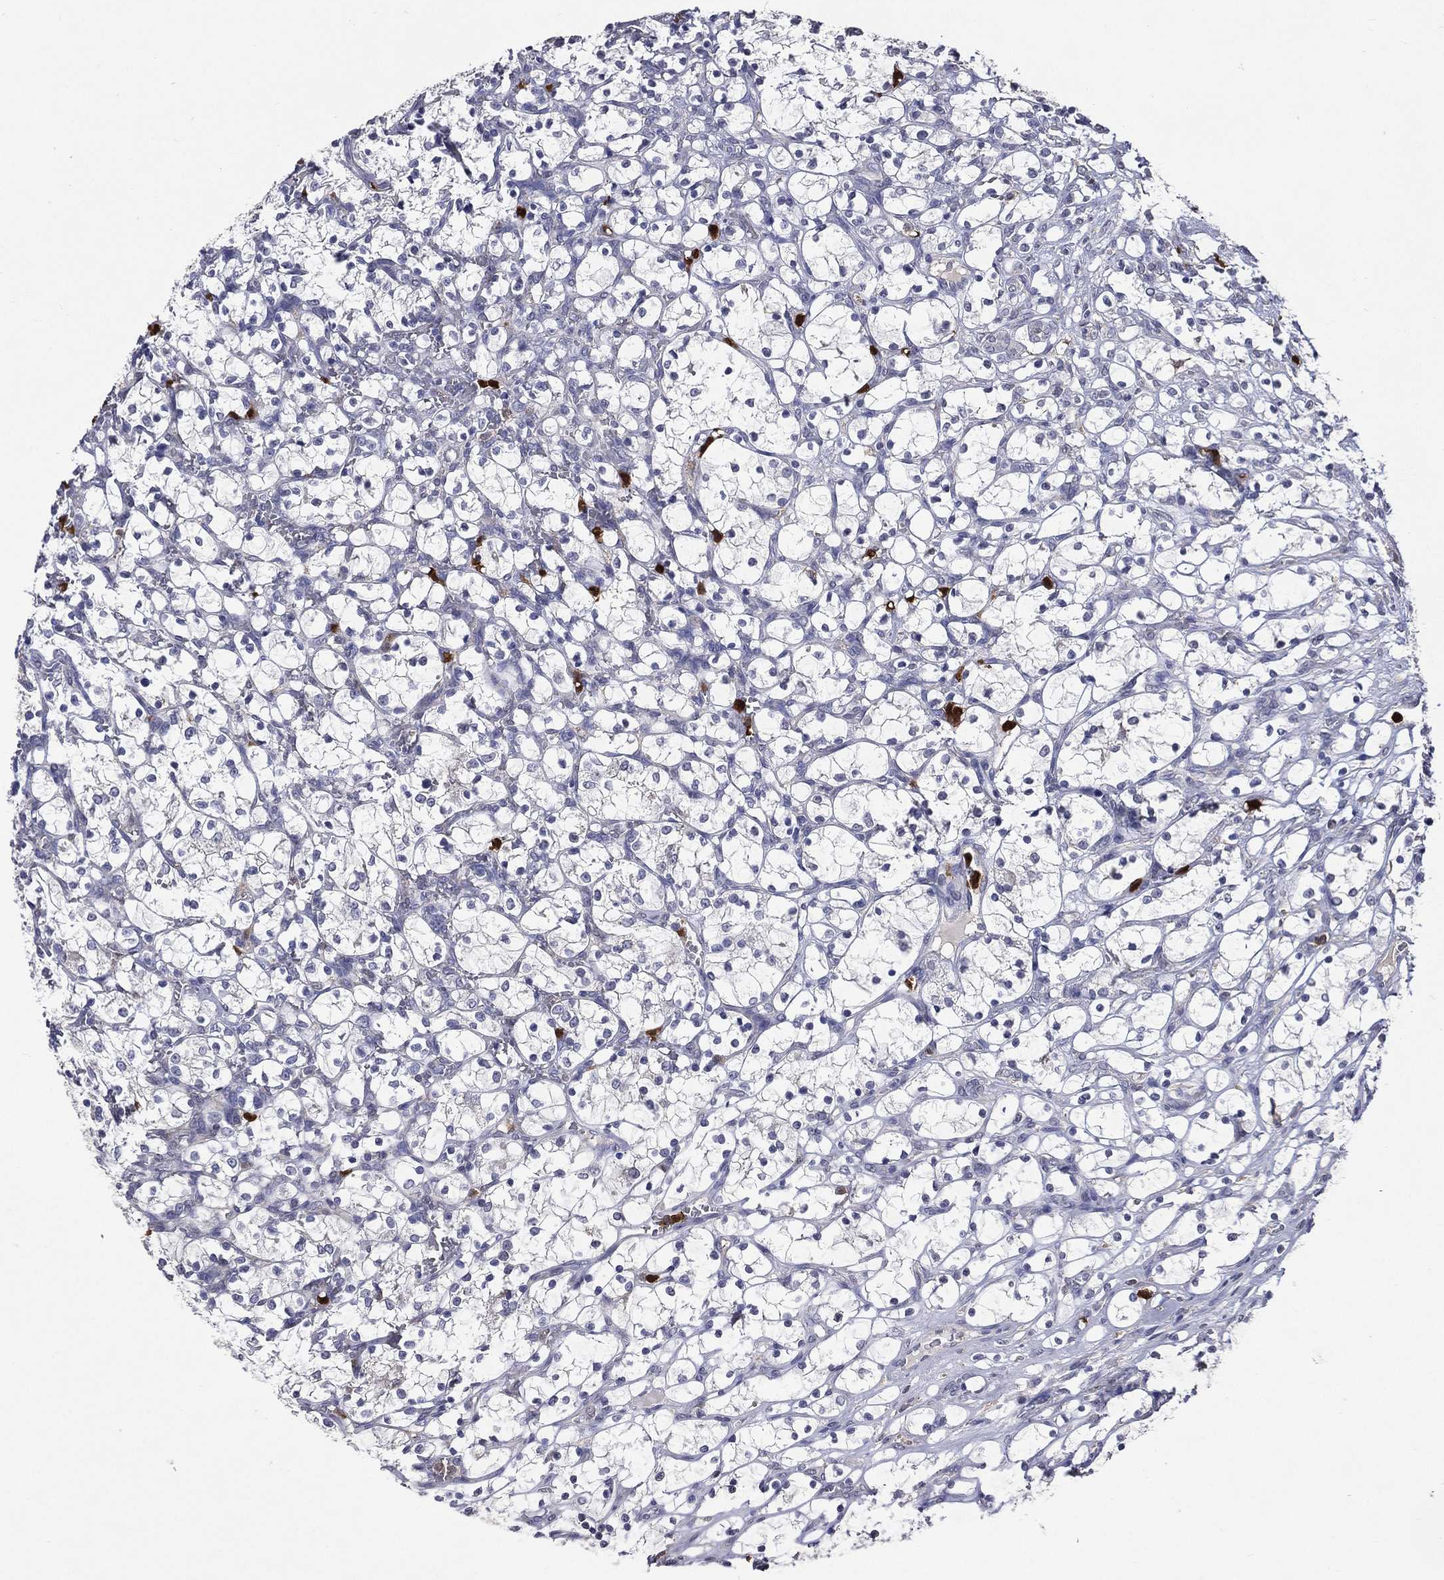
{"staining": {"intensity": "negative", "quantity": "none", "location": "none"}, "tissue": "renal cancer", "cell_type": "Tumor cells", "image_type": "cancer", "snomed": [{"axis": "morphology", "description": "Adenocarcinoma, NOS"}, {"axis": "topography", "description": "Kidney"}], "caption": "Adenocarcinoma (renal) stained for a protein using immunohistochemistry (IHC) reveals no staining tumor cells.", "gene": "GPR171", "patient": {"sex": "female", "age": 69}}